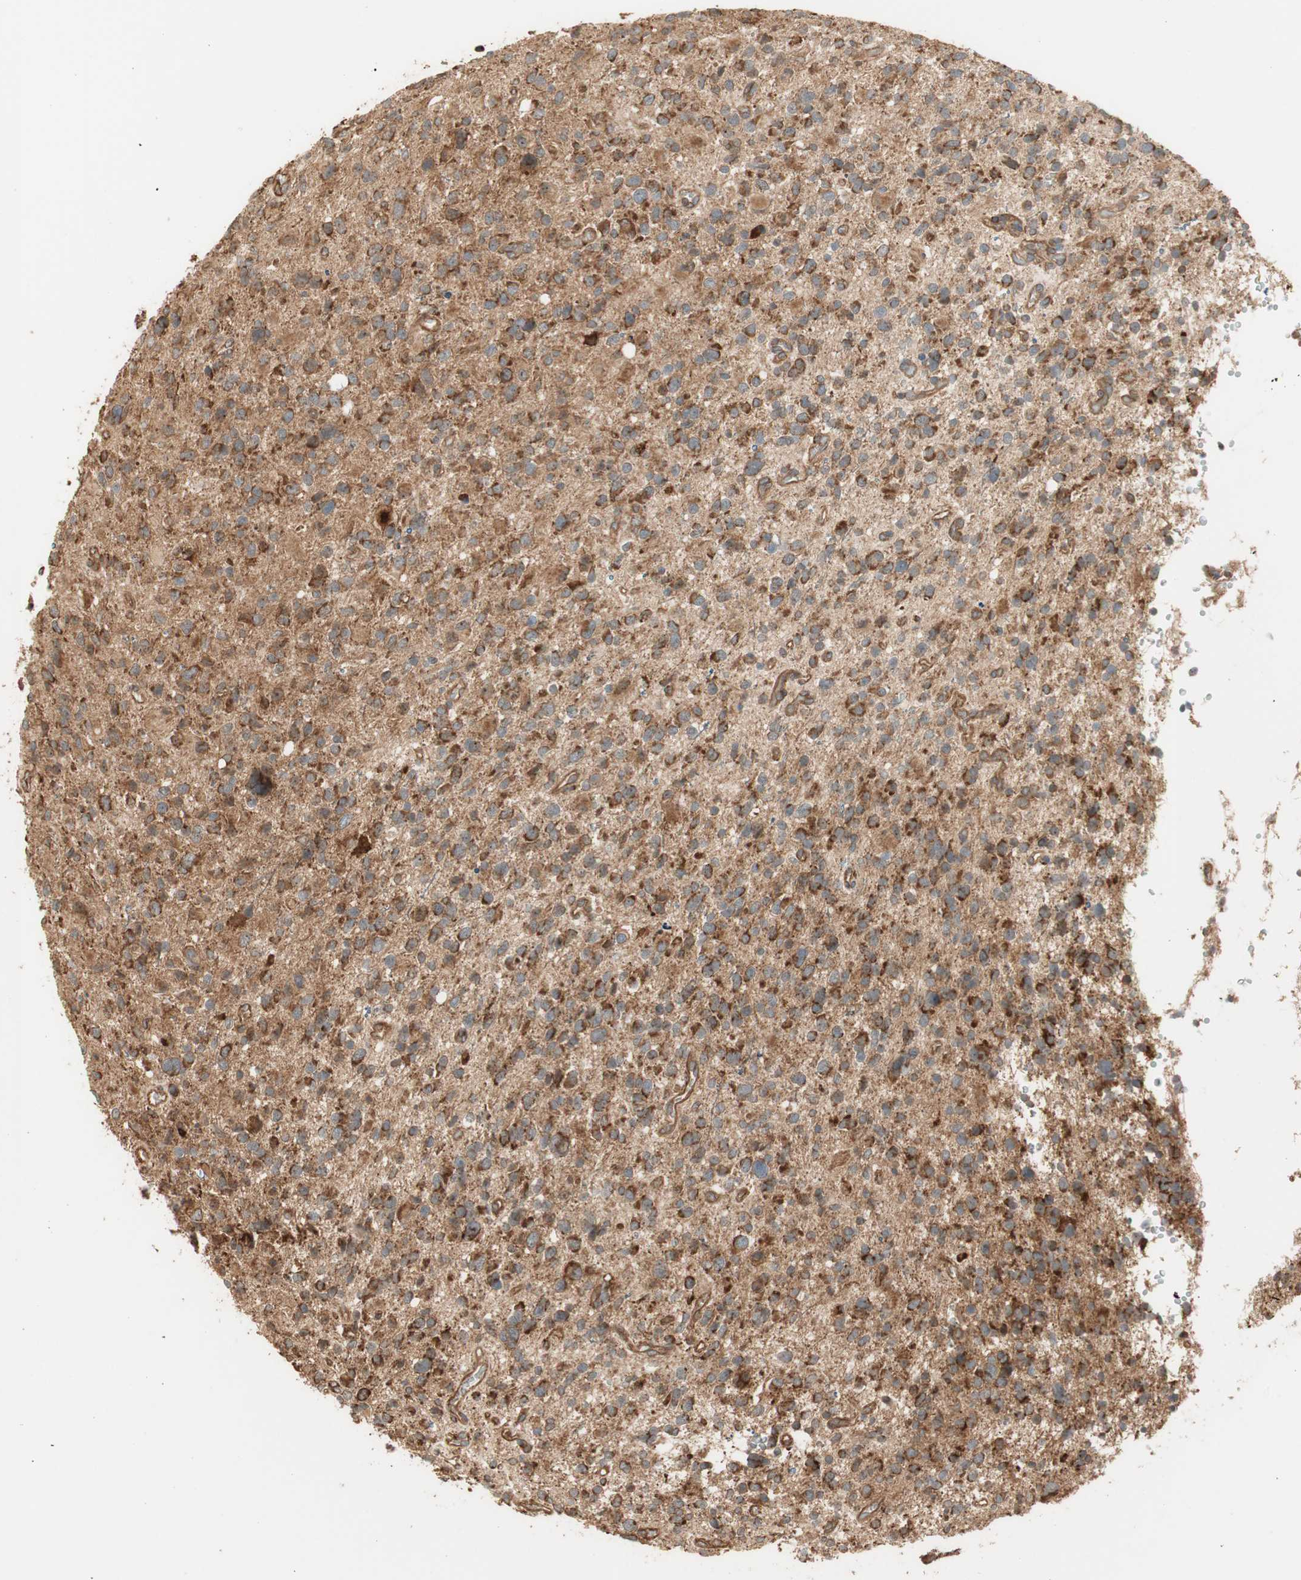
{"staining": {"intensity": "strong", "quantity": ">75%", "location": "cytoplasmic/membranous"}, "tissue": "glioma", "cell_type": "Tumor cells", "image_type": "cancer", "snomed": [{"axis": "morphology", "description": "Glioma, malignant, High grade"}, {"axis": "topography", "description": "Brain"}], "caption": "Tumor cells display high levels of strong cytoplasmic/membranous expression in approximately >75% of cells in human glioma.", "gene": "P4HA1", "patient": {"sex": "male", "age": 48}}